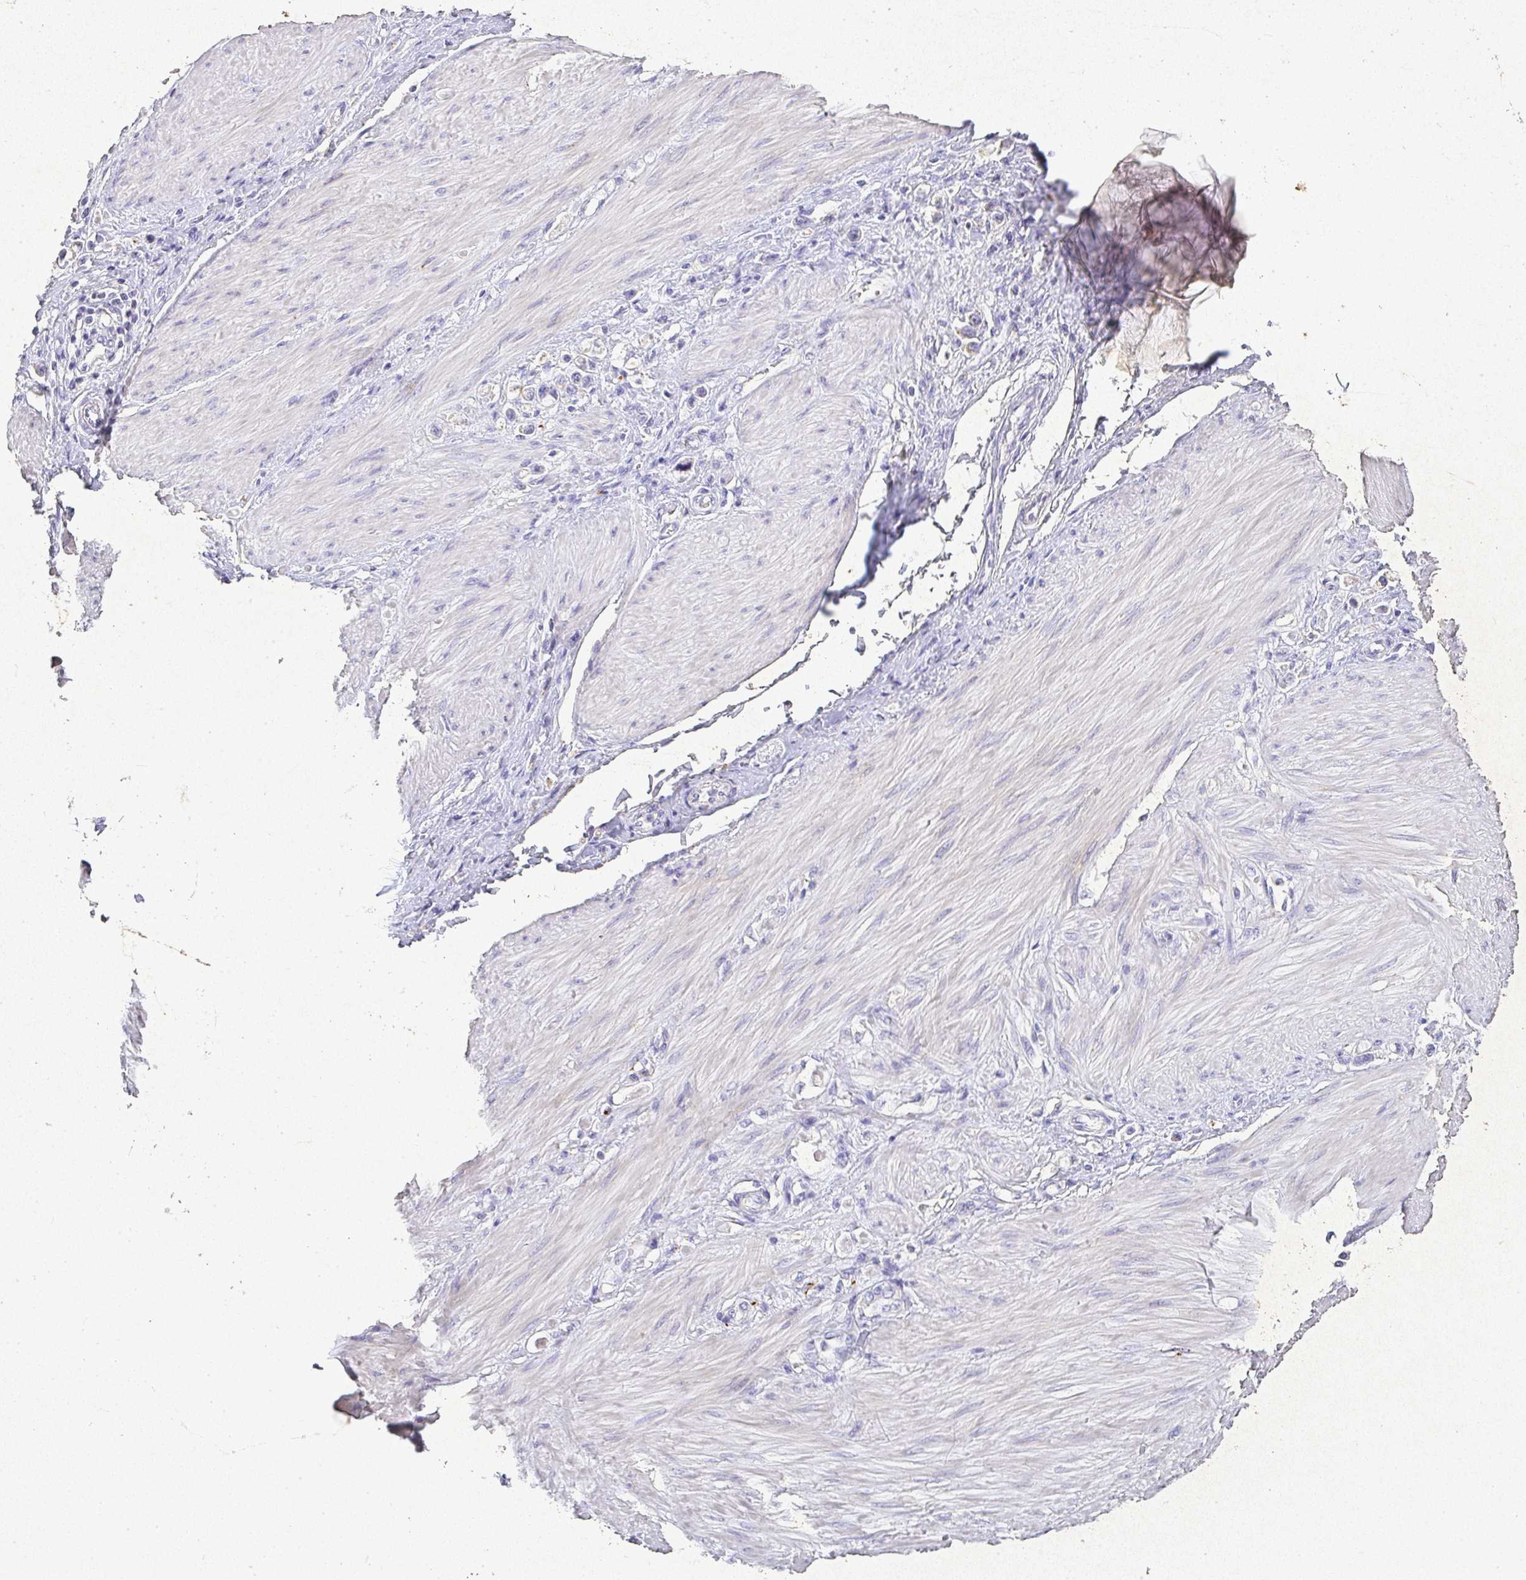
{"staining": {"intensity": "negative", "quantity": "none", "location": "none"}, "tissue": "stomach cancer", "cell_type": "Tumor cells", "image_type": "cancer", "snomed": [{"axis": "morphology", "description": "Adenocarcinoma, NOS"}, {"axis": "topography", "description": "Stomach"}], "caption": "There is no significant staining in tumor cells of stomach cancer.", "gene": "RPS2", "patient": {"sex": "female", "age": 65}}